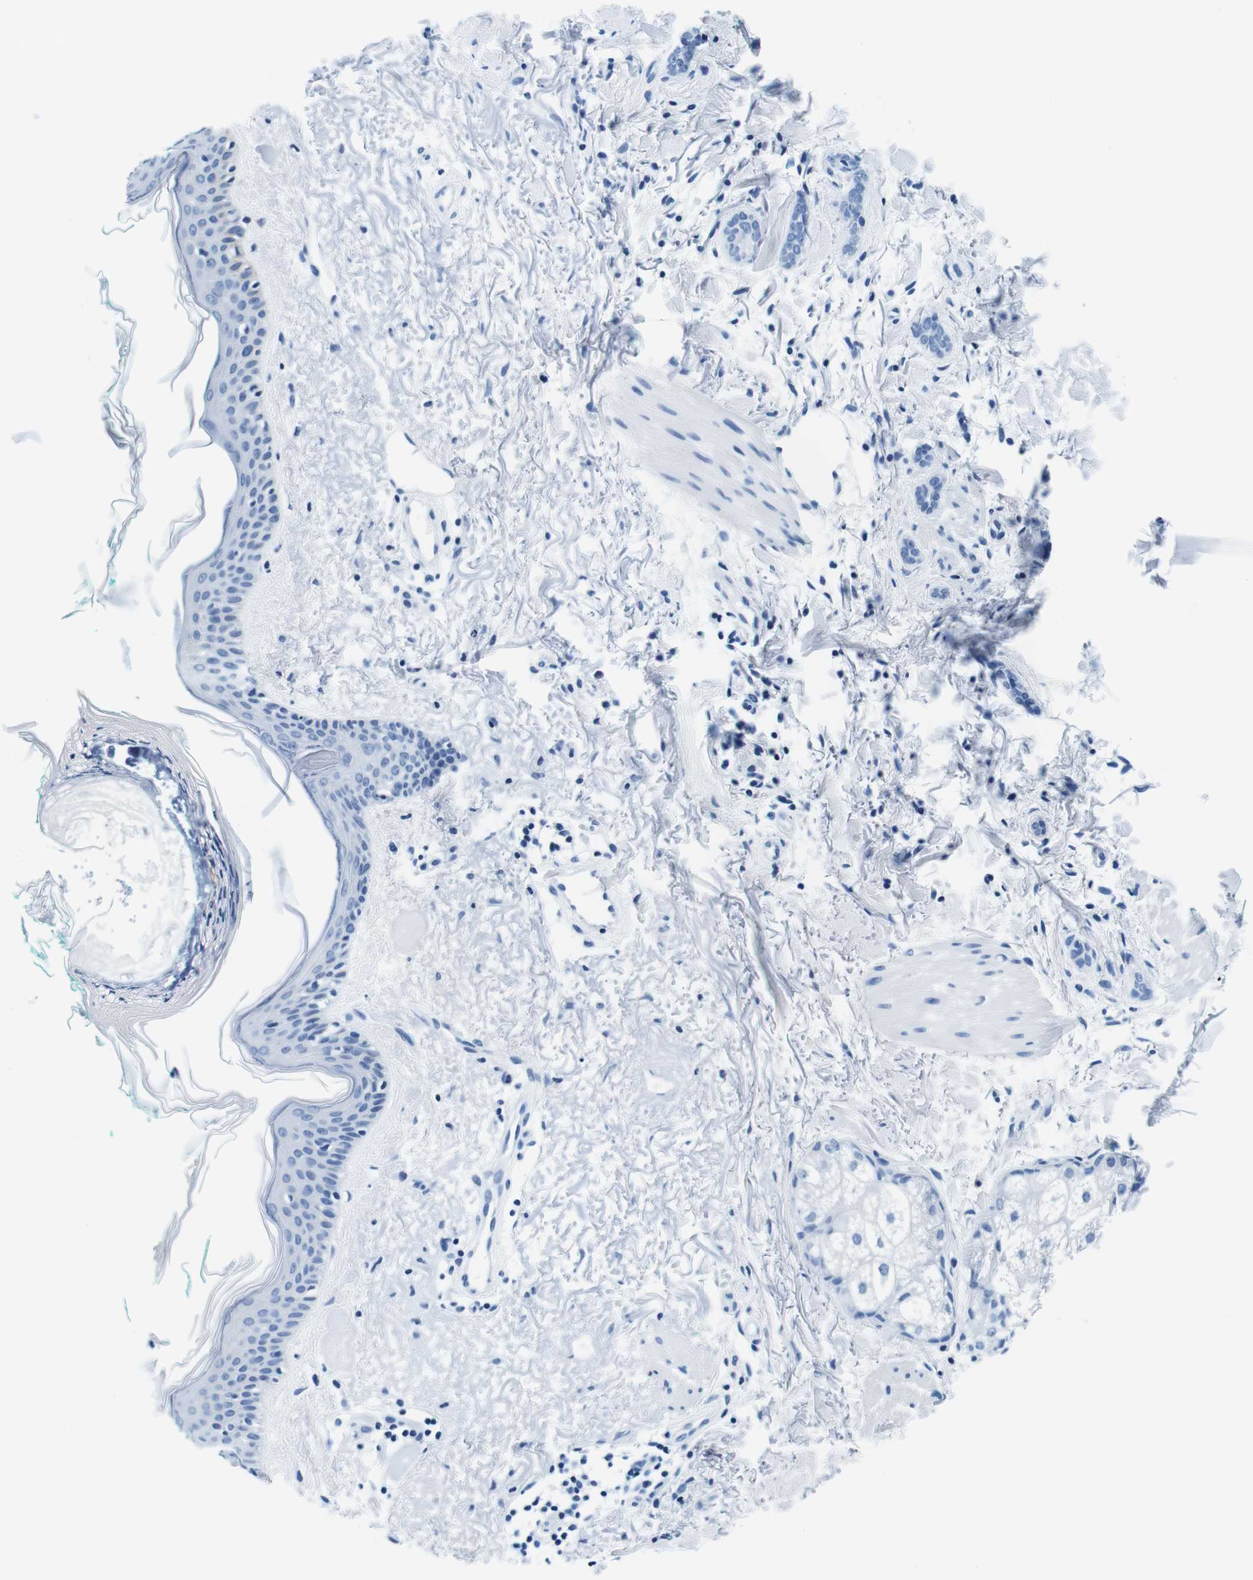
{"staining": {"intensity": "negative", "quantity": "none", "location": "none"}, "tissue": "skin cancer", "cell_type": "Tumor cells", "image_type": "cancer", "snomed": [{"axis": "morphology", "description": "Basal cell carcinoma"}, {"axis": "morphology", "description": "Adnexal tumor, benign"}, {"axis": "topography", "description": "Skin"}], "caption": "Protein analysis of skin basal cell carcinoma demonstrates no significant positivity in tumor cells. (Stains: DAB immunohistochemistry (IHC) with hematoxylin counter stain, Microscopy: brightfield microscopy at high magnification).", "gene": "ELANE", "patient": {"sex": "female", "age": 42}}